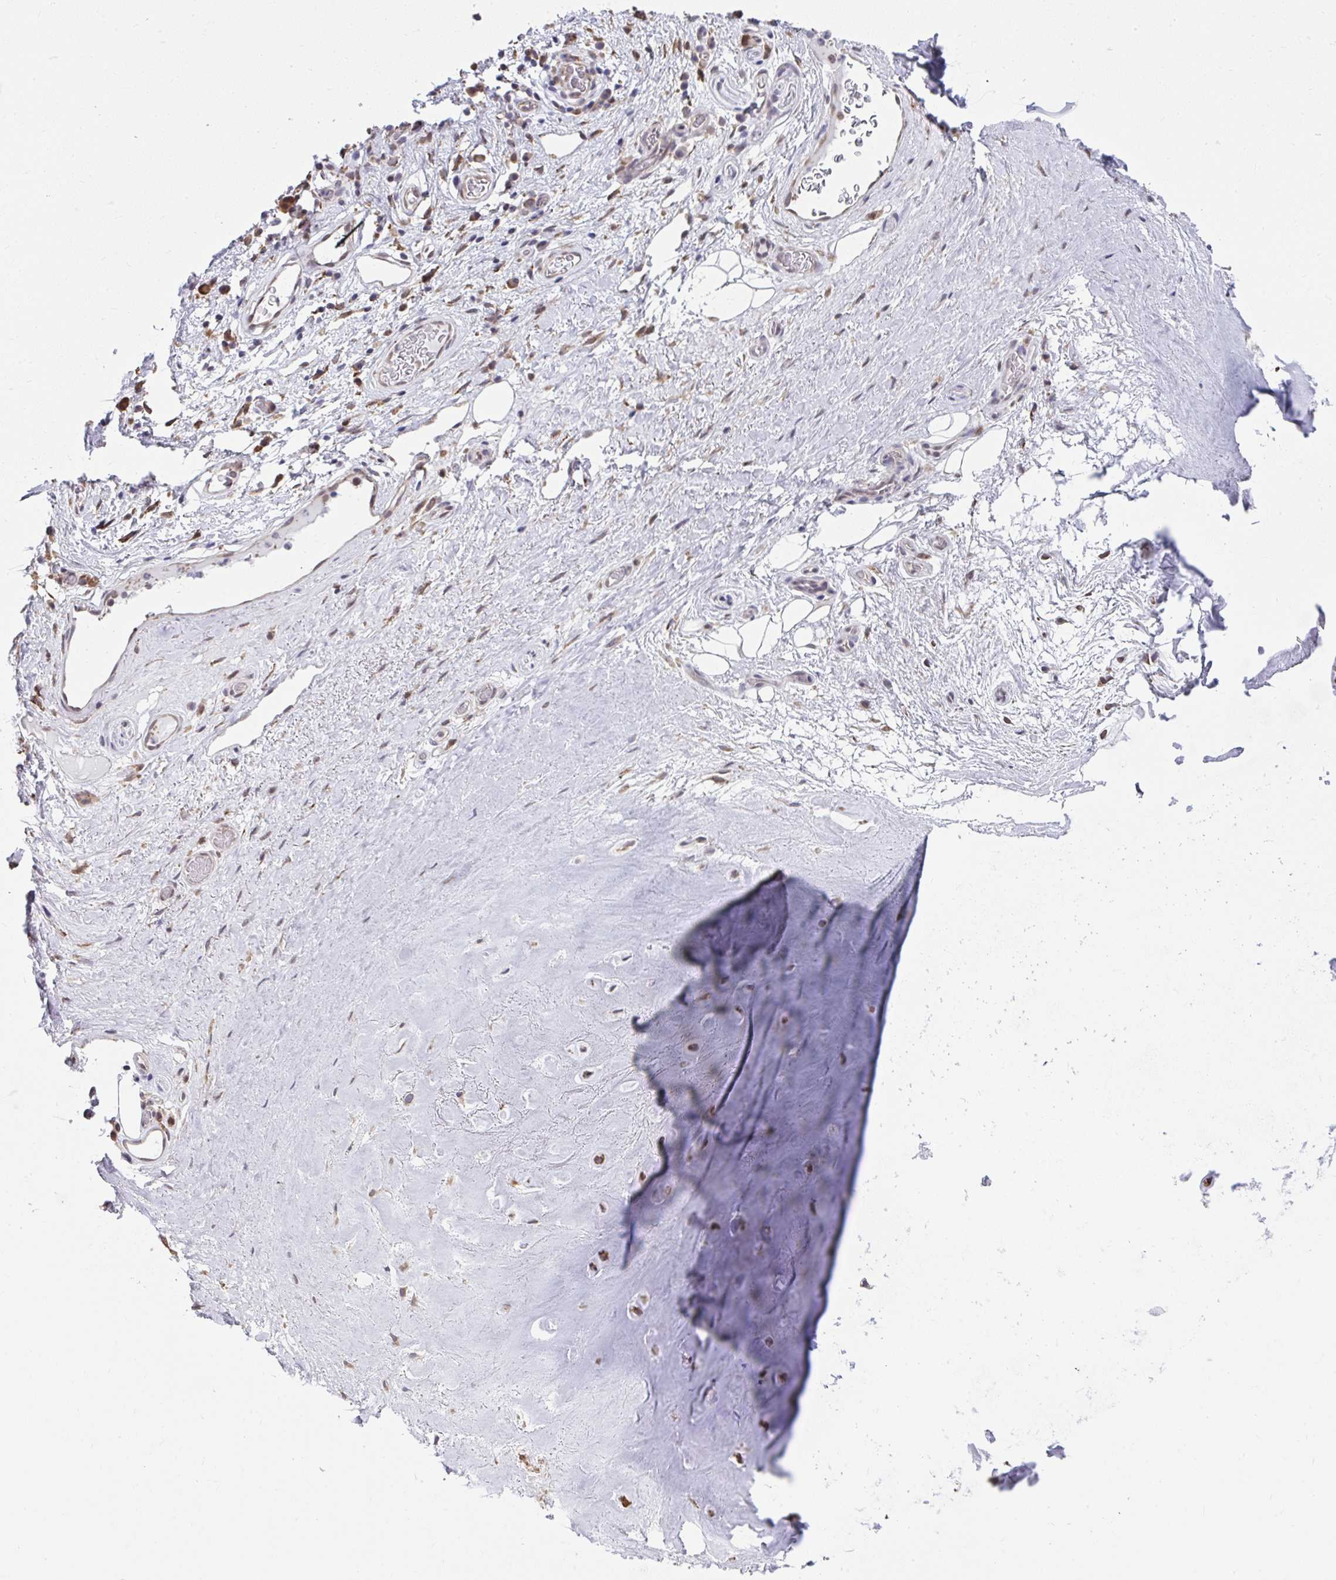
{"staining": {"intensity": "negative", "quantity": "none", "location": "none"}, "tissue": "adipose tissue", "cell_type": "Adipocytes", "image_type": "normal", "snomed": [{"axis": "morphology", "description": "Normal tissue, NOS"}, {"axis": "topography", "description": "Lymph node"}, {"axis": "topography", "description": "Cartilage tissue"}, {"axis": "topography", "description": "Nasopharynx"}], "caption": "DAB (3,3'-diaminobenzidine) immunohistochemical staining of unremarkable adipose tissue exhibits no significant staining in adipocytes.", "gene": "NMNAT1", "patient": {"sex": "male", "age": 63}}